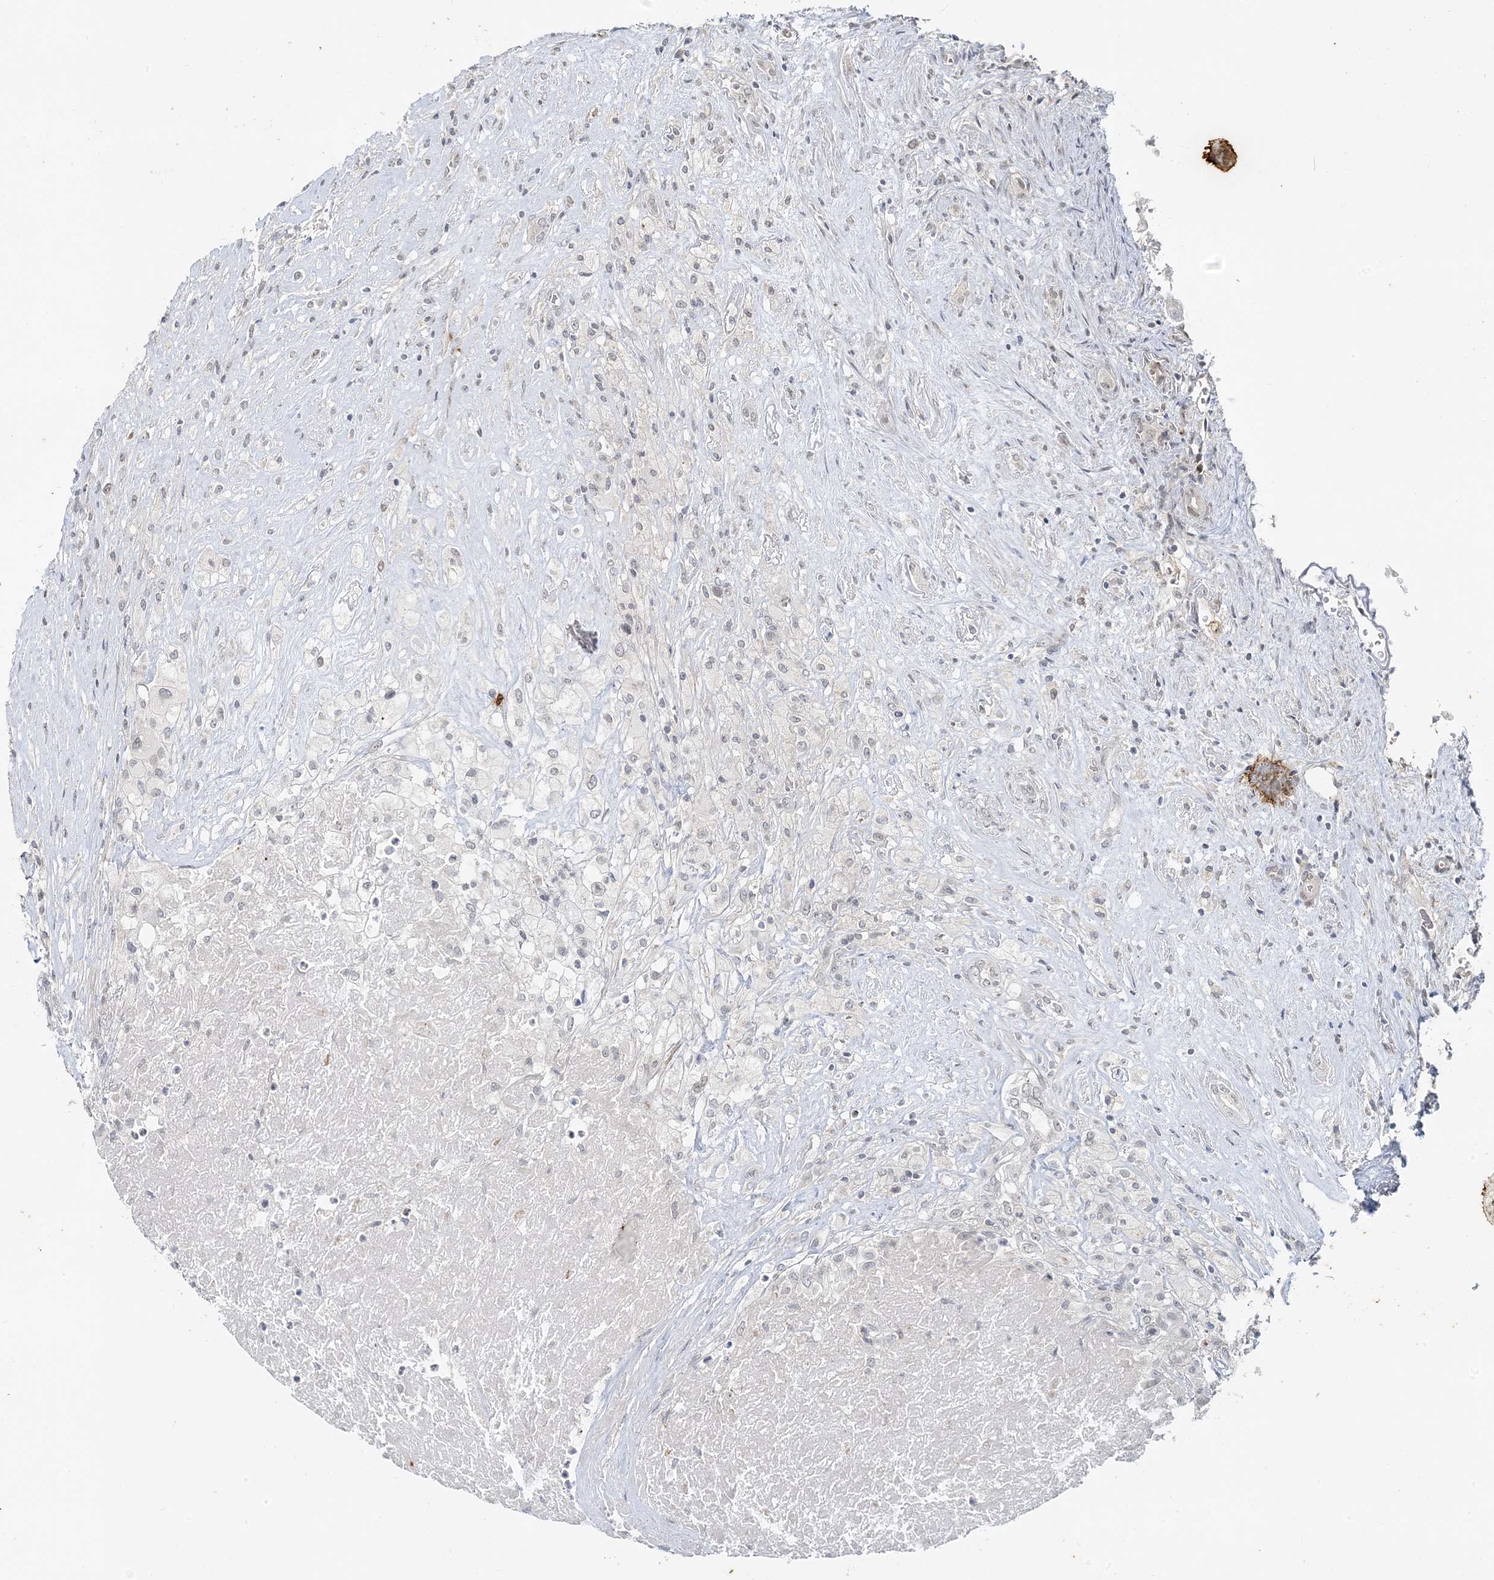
{"staining": {"intensity": "negative", "quantity": "none", "location": "none"}, "tissue": "renal cancer", "cell_type": "Tumor cells", "image_type": "cancer", "snomed": [{"axis": "morphology", "description": "Adenocarcinoma, NOS"}, {"axis": "topography", "description": "Kidney"}], "caption": "IHC photomicrograph of neoplastic tissue: human adenocarcinoma (renal) stained with DAB displays no significant protein expression in tumor cells.", "gene": "LEXM", "patient": {"sex": "female", "age": 54}}